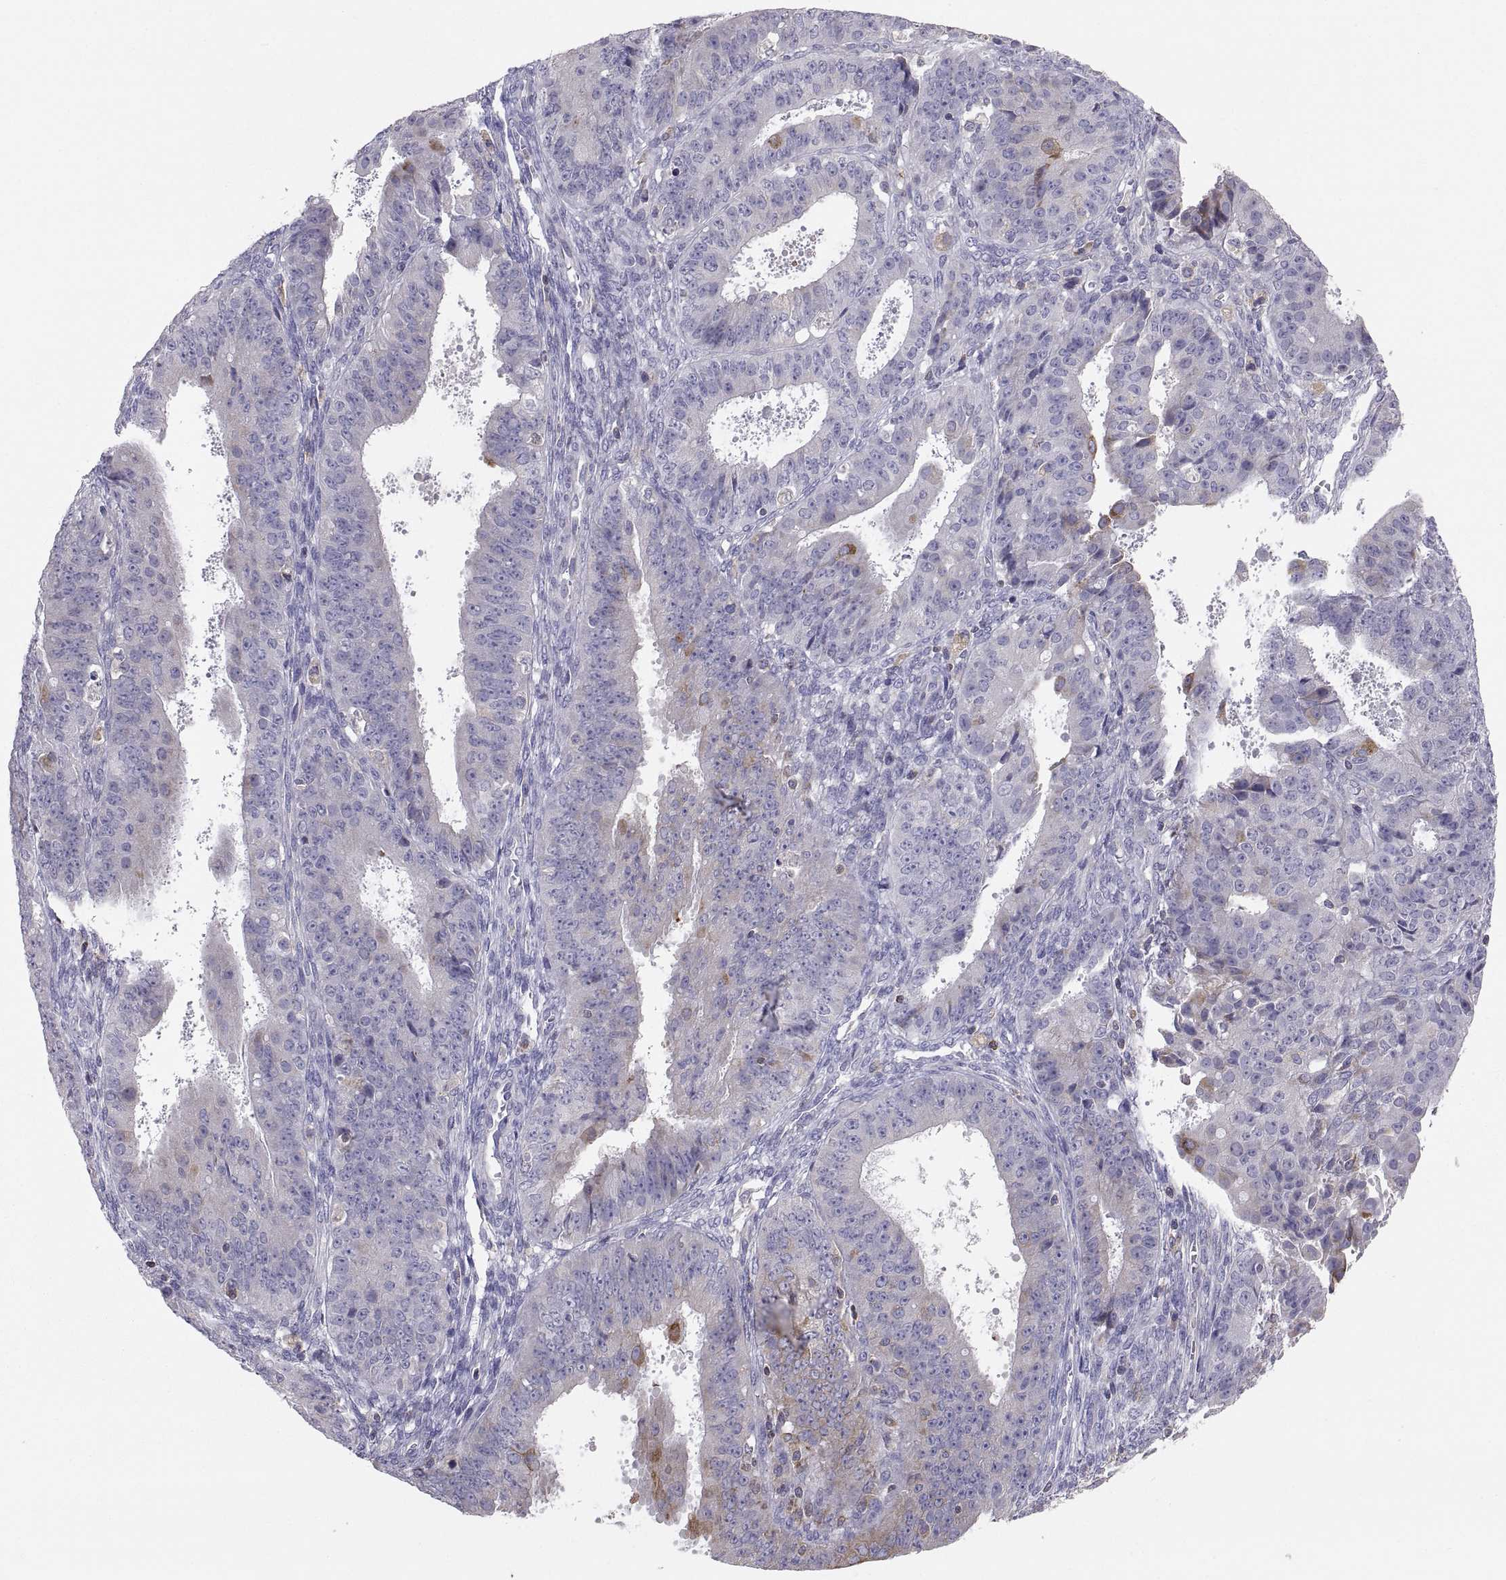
{"staining": {"intensity": "weak", "quantity": "<25%", "location": "cytoplasmic/membranous"}, "tissue": "ovarian cancer", "cell_type": "Tumor cells", "image_type": "cancer", "snomed": [{"axis": "morphology", "description": "Carcinoma, endometroid"}, {"axis": "topography", "description": "Ovary"}], "caption": "Photomicrograph shows no protein positivity in tumor cells of endometroid carcinoma (ovarian) tissue. (Immunohistochemistry, brightfield microscopy, high magnification).", "gene": "ERO1A", "patient": {"sex": "female", "age": 42}}